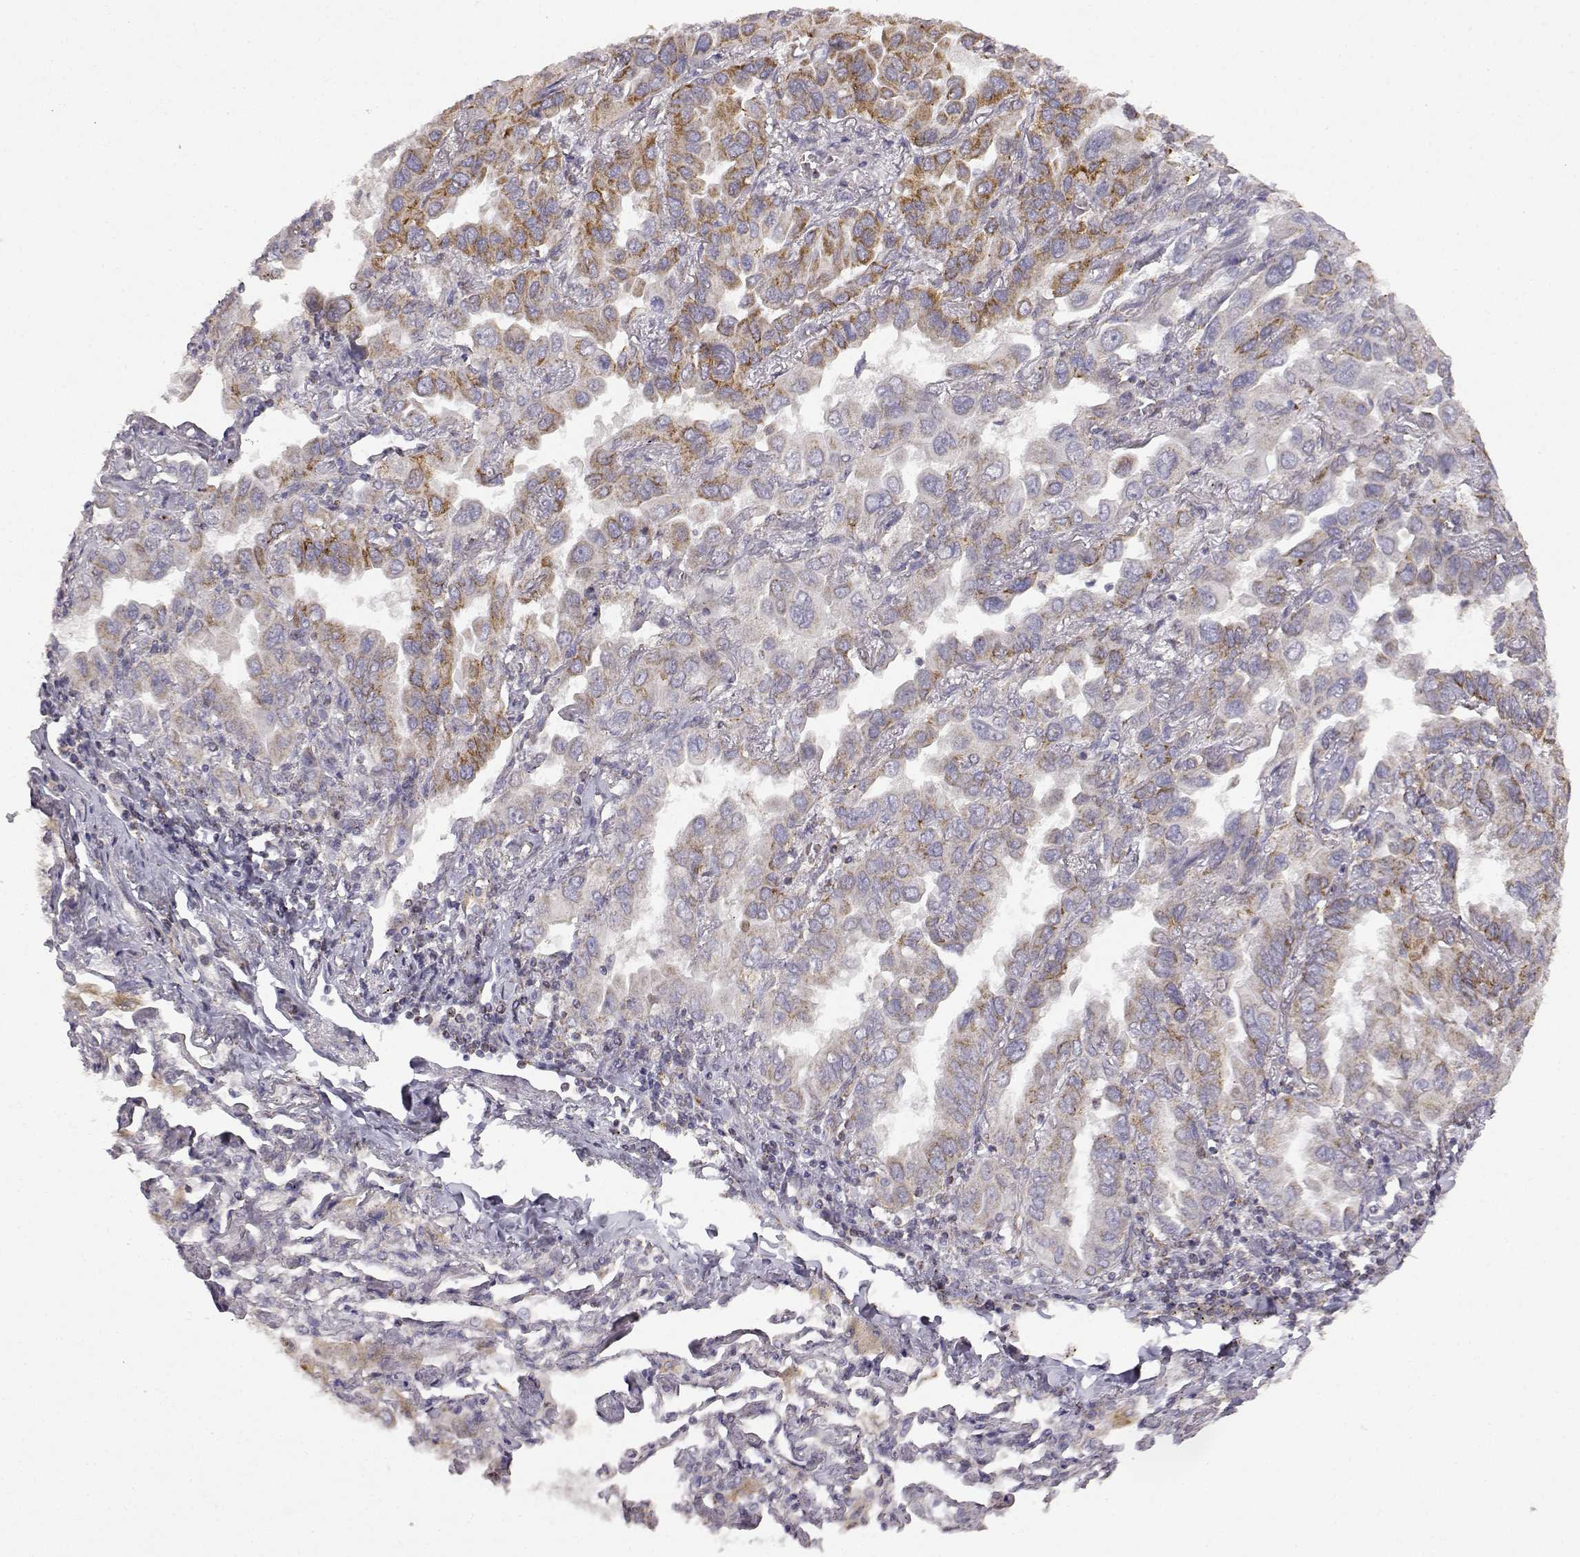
{"staining": {"intensity": "moderate", "quantity": "<25%", "location": "cytoplasmic/membranous"}, "tissue": "lung cancer", "cell_type": "Tumor cells", "image_type": "cancer", "snomed": [{"axis": "morphology", "description": "Adenocarcinoma, NOS"}, {"axis": "topography", "description": "Lung"}], "caption": "Protein staining by immunohistochemistry (IHC) demonstrates moderate cytoplasmic/membranous positivity in about <25% of tumor cells in adenocarcinoma (lung).", "gene": "DDC", "patient": {"sex": "male", "age": 64}}